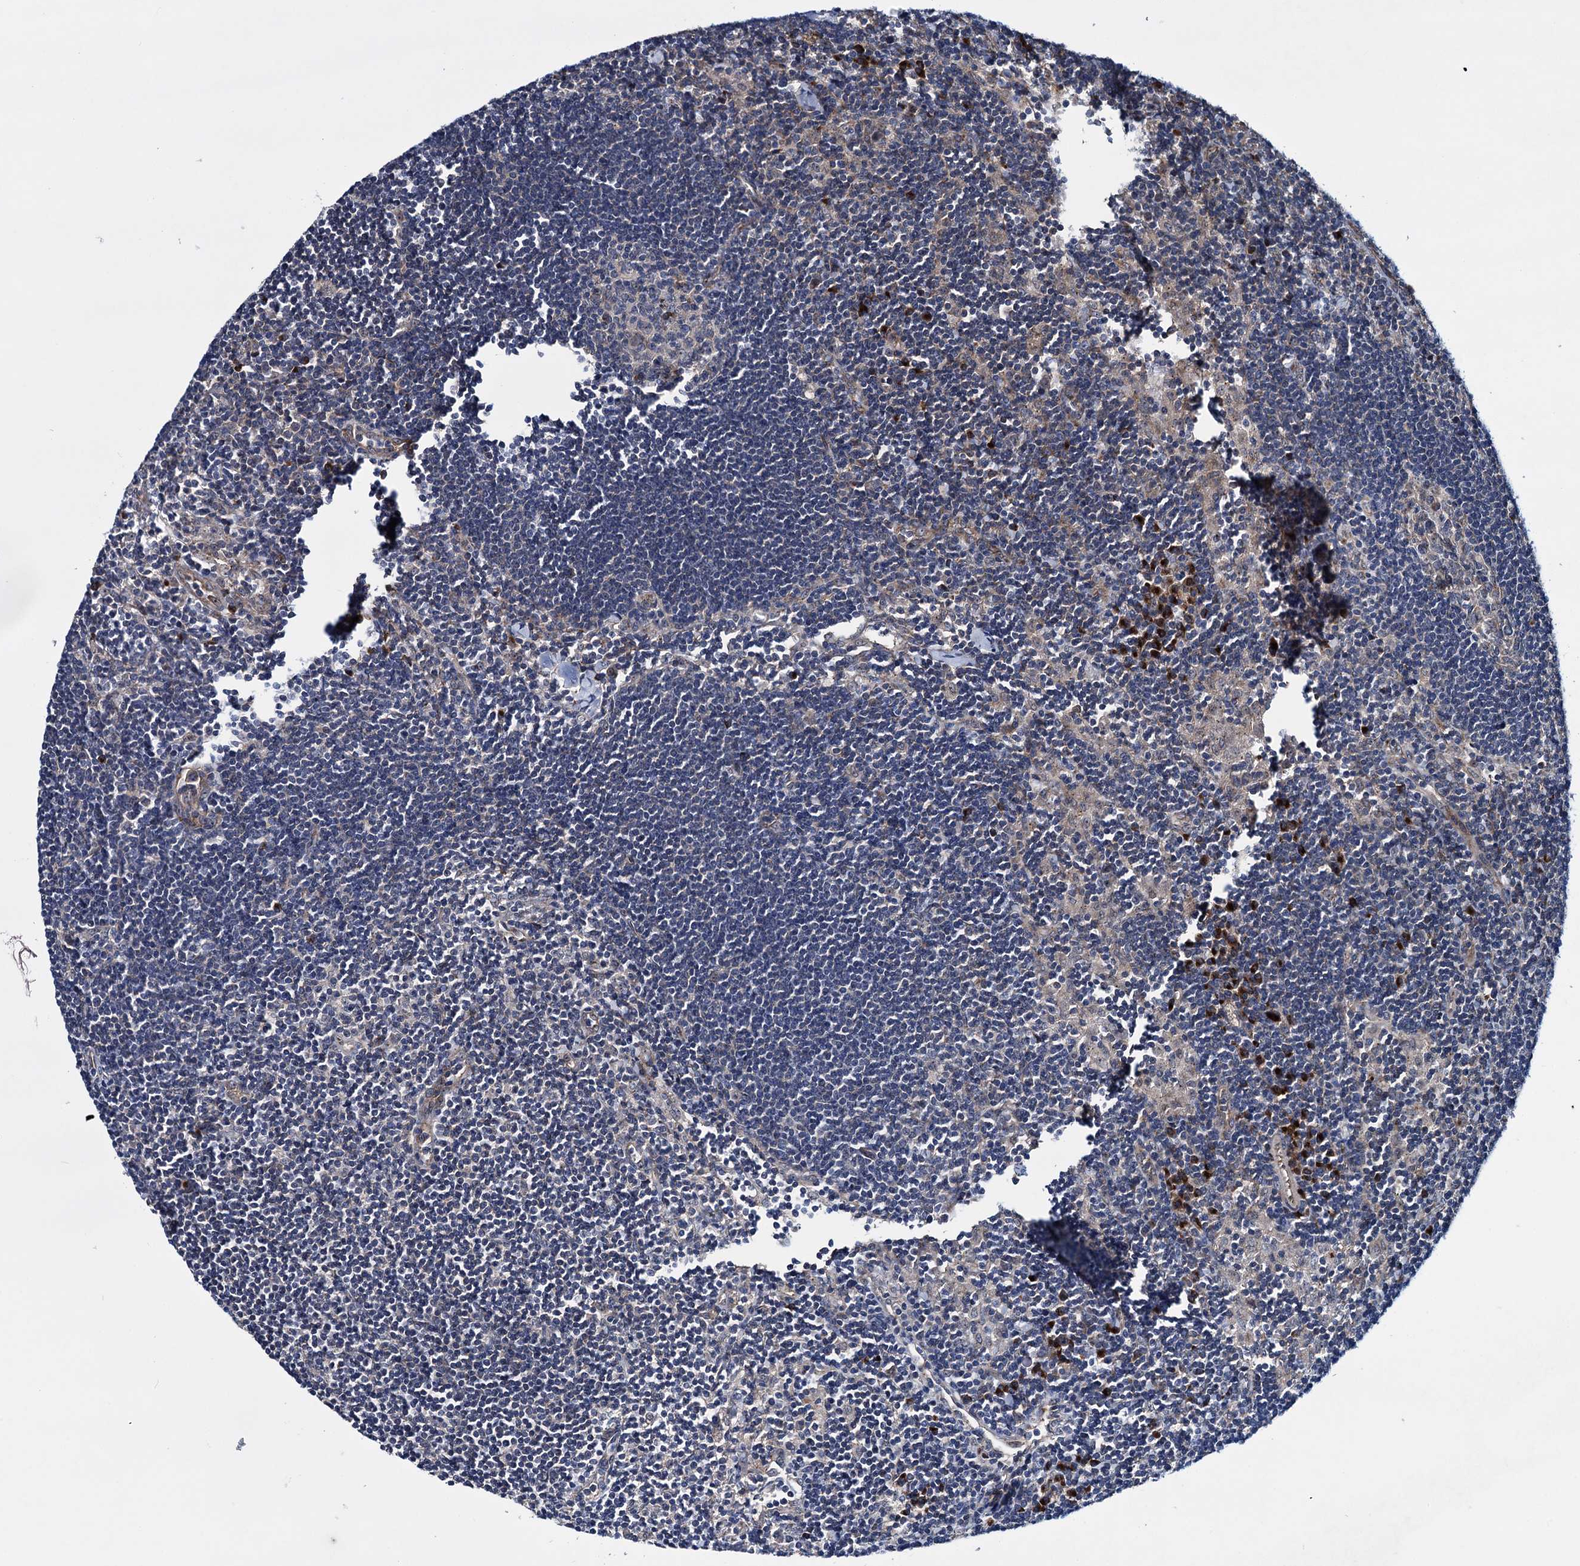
{"staining": {"intensity": "negative", "quantity": "none", "location": "none"}, "tissue": "lymph node", "cell_type": "Germinal center cells", "image_type": "normal", "snomed": [{"axis": "morphology", "description": "Normal tissue, NOS"}, {"axis": "topography", "description": "Lymph node"}], "caption": "This is a image of immunohistochemistry (IHC) staining of unremarkable lymph node, which shows no staining in germinal center cells. The staining is performed using DAB (3,3'-diaminobenzidine) brown chromogen with nuclei counter-stained in using hematoxylin.", "gene": "EYA4", "patient": {"sex": "male", "age": 24}}